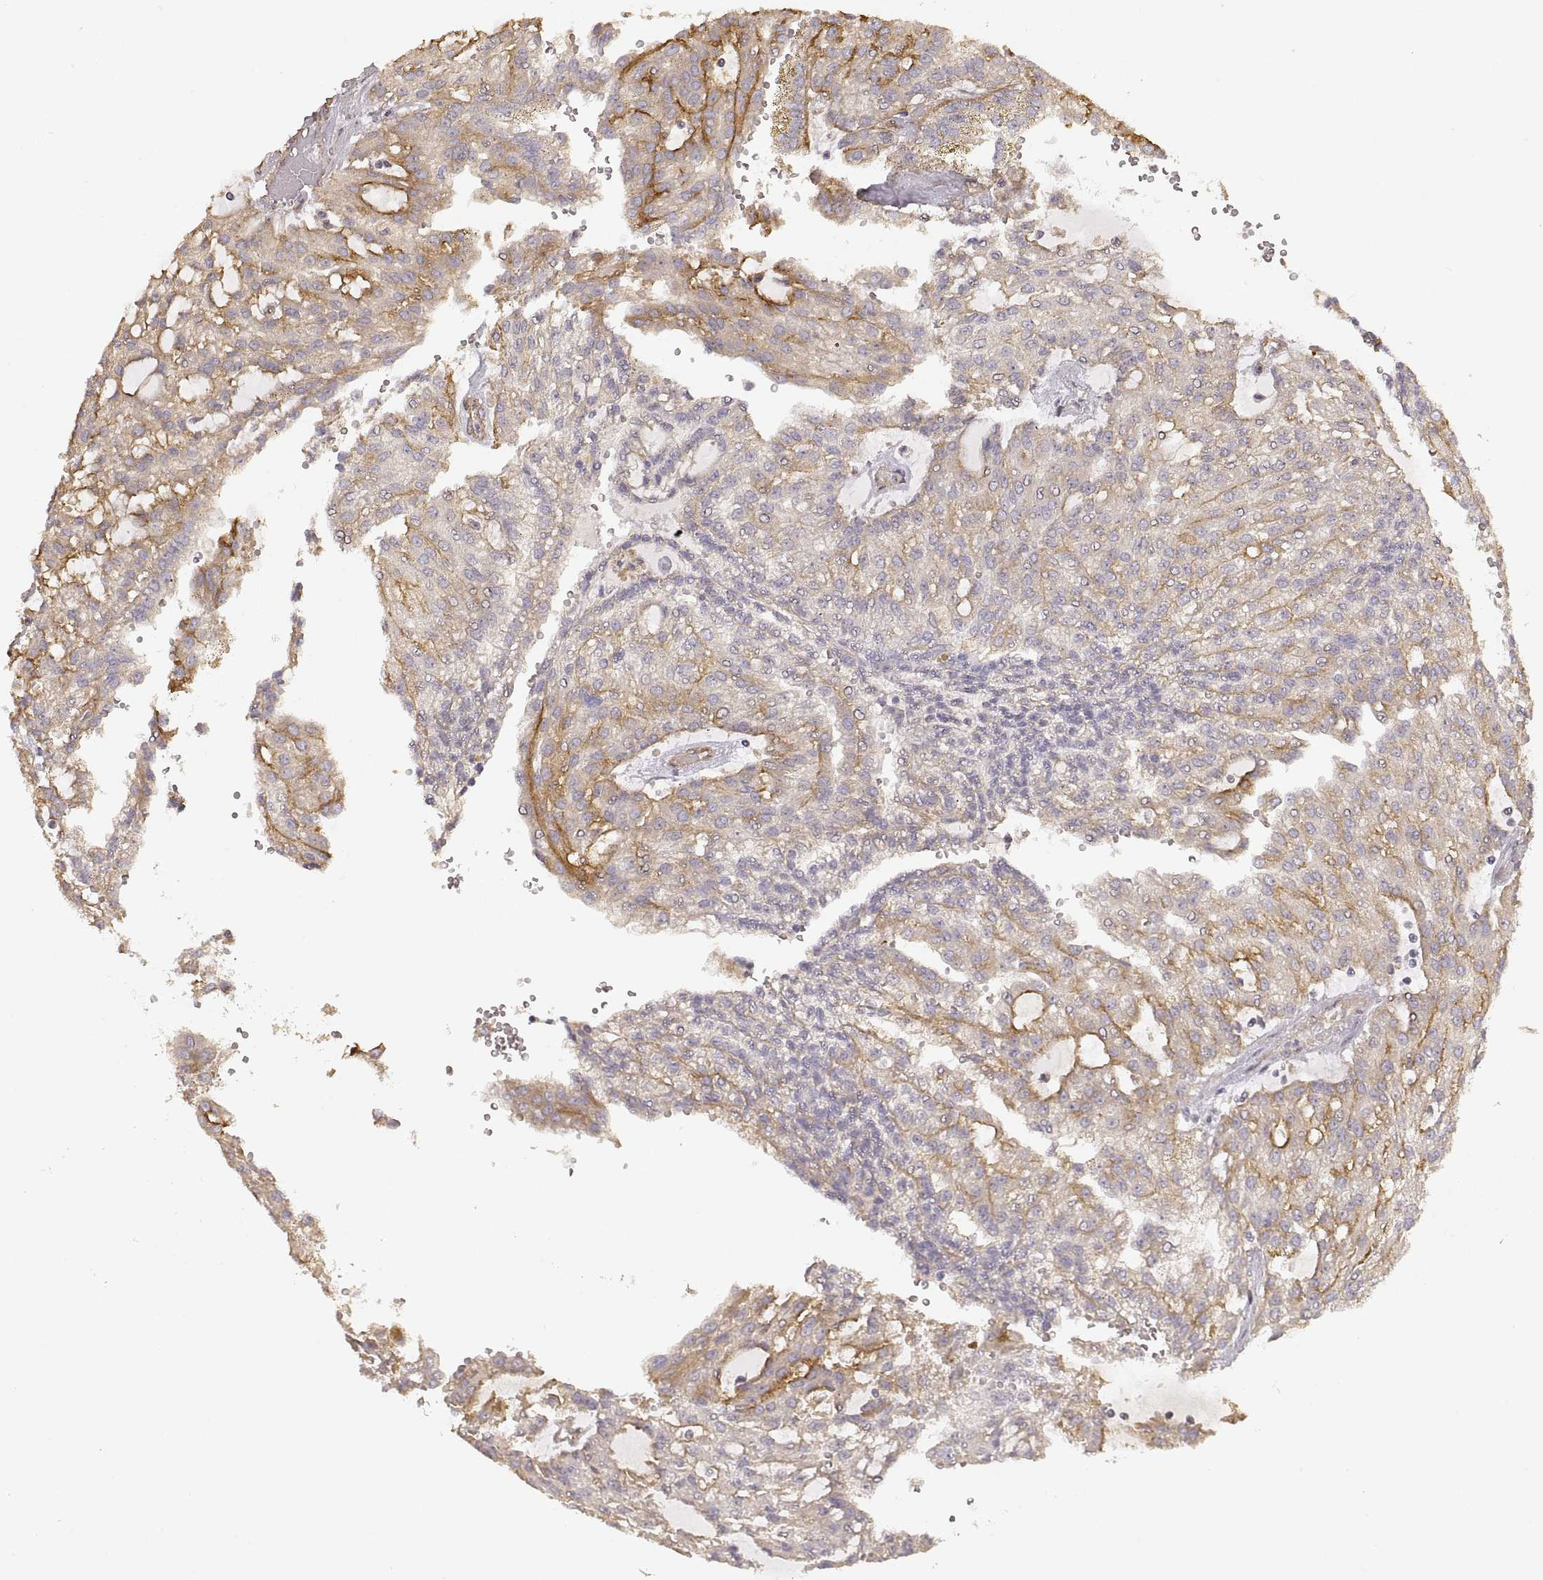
{"staining": {"intensity": "moderate", "quantity": "<25%", "location": "cytoplasmic/membranous"}, "tissue": "renal cancer", "cell_type": "Tumor cells", "image_type": "cancer", "snomed": [{"axis": "morphology", "description": "Adenocarcinoma, NOS"}, {"axis": "topography", "description": "Kidney"}], "caption": "Adenocarcinoma (renal) tissue demonstrates moderate cytoplasmic/membranous positivity in approximately <25% of tumor cells, visualized by immunohistochemistry.", "gene": "LAMA4", "patient": {"sex": "male", "age": 63}}